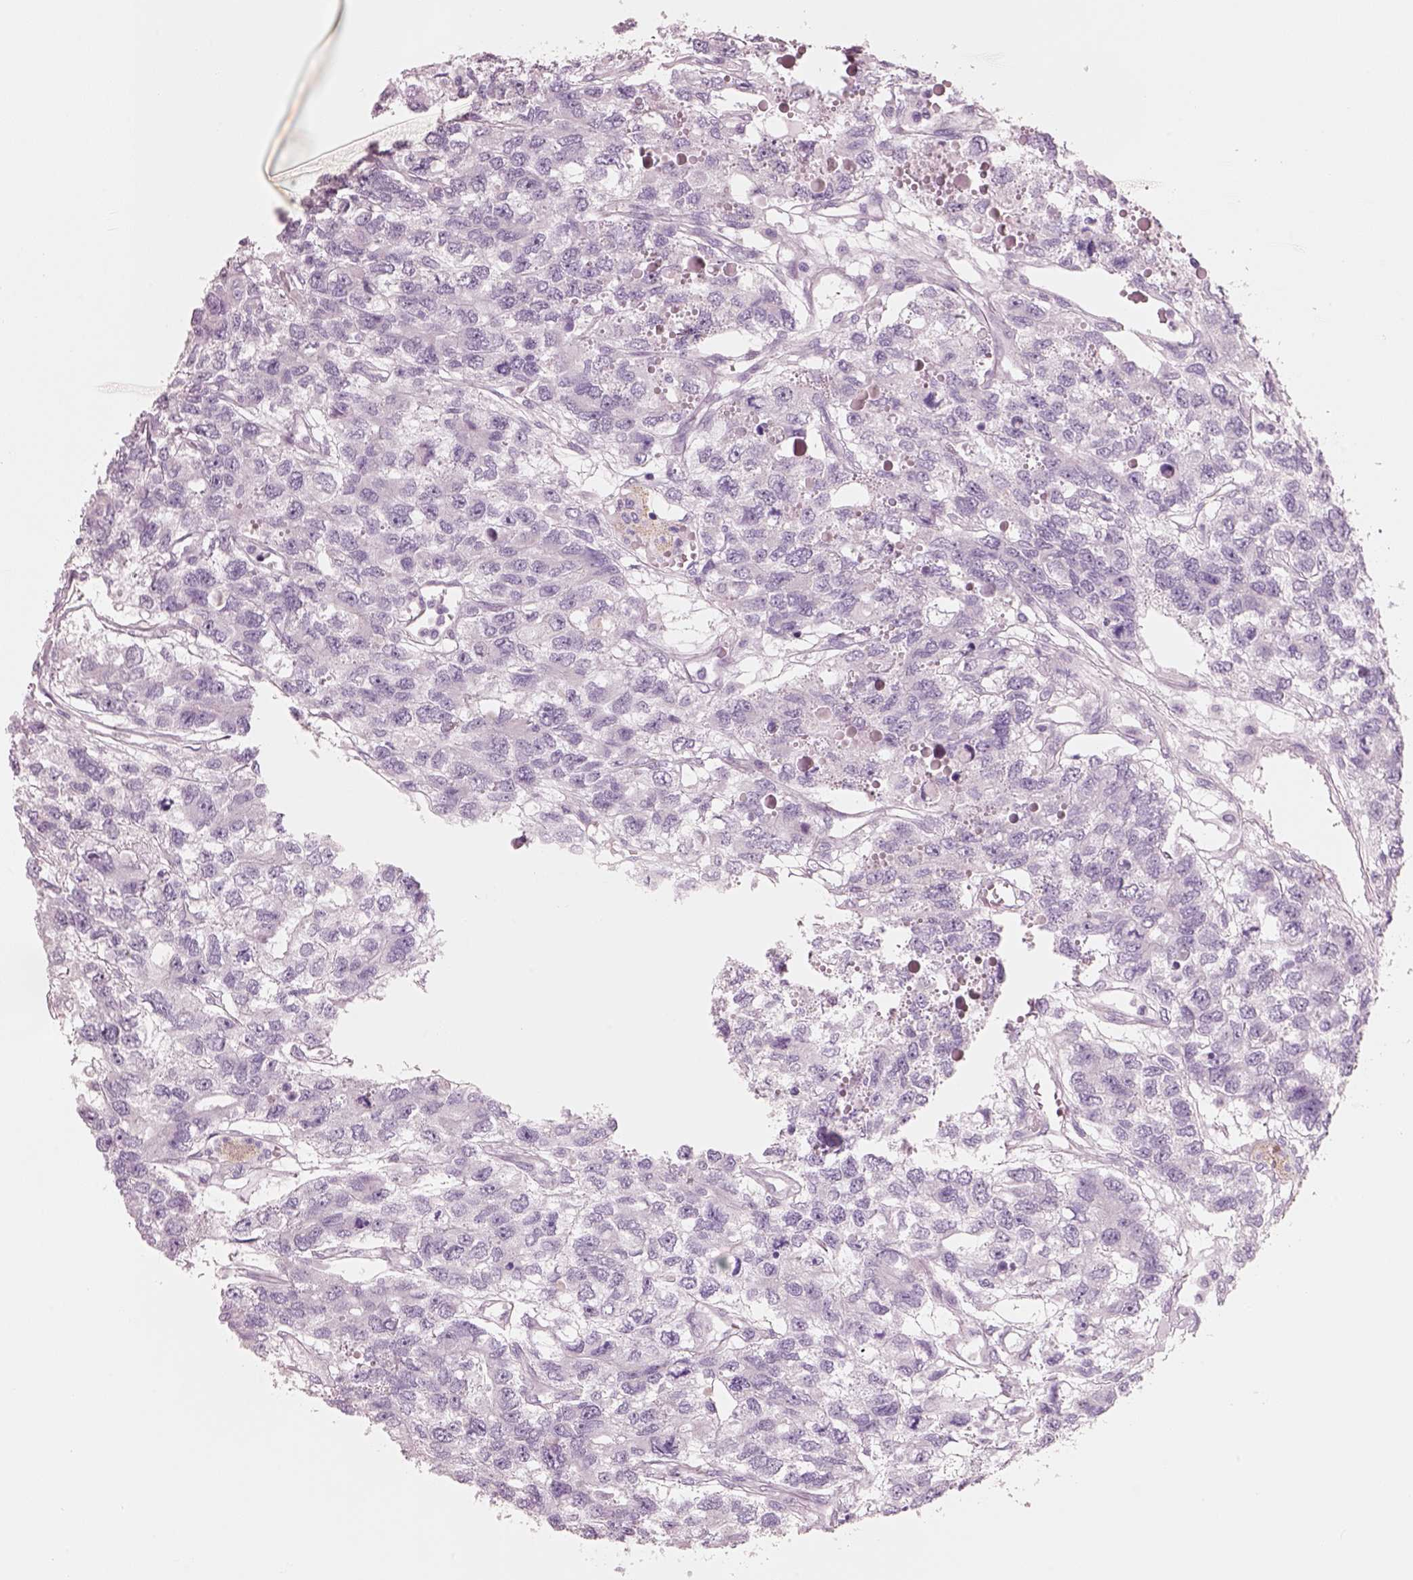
{"staining": {"intensity": "negative", "quantity": "none", "location": "none"}, "tissue": "testis cancer", "cell_type": "Tumor cells", "image_type": "cancer", "snomed": [{"axis": "morphology", "description": "Seminoma, NOS"}, {"axis": "topography", "description": "Testis"}], "caption": "Testis seminoma stained for a protein using immunohistochemistry shows no staining tumor cells.", "gene": "PNOC", "patient": {"sex": "male", "age": 52}}